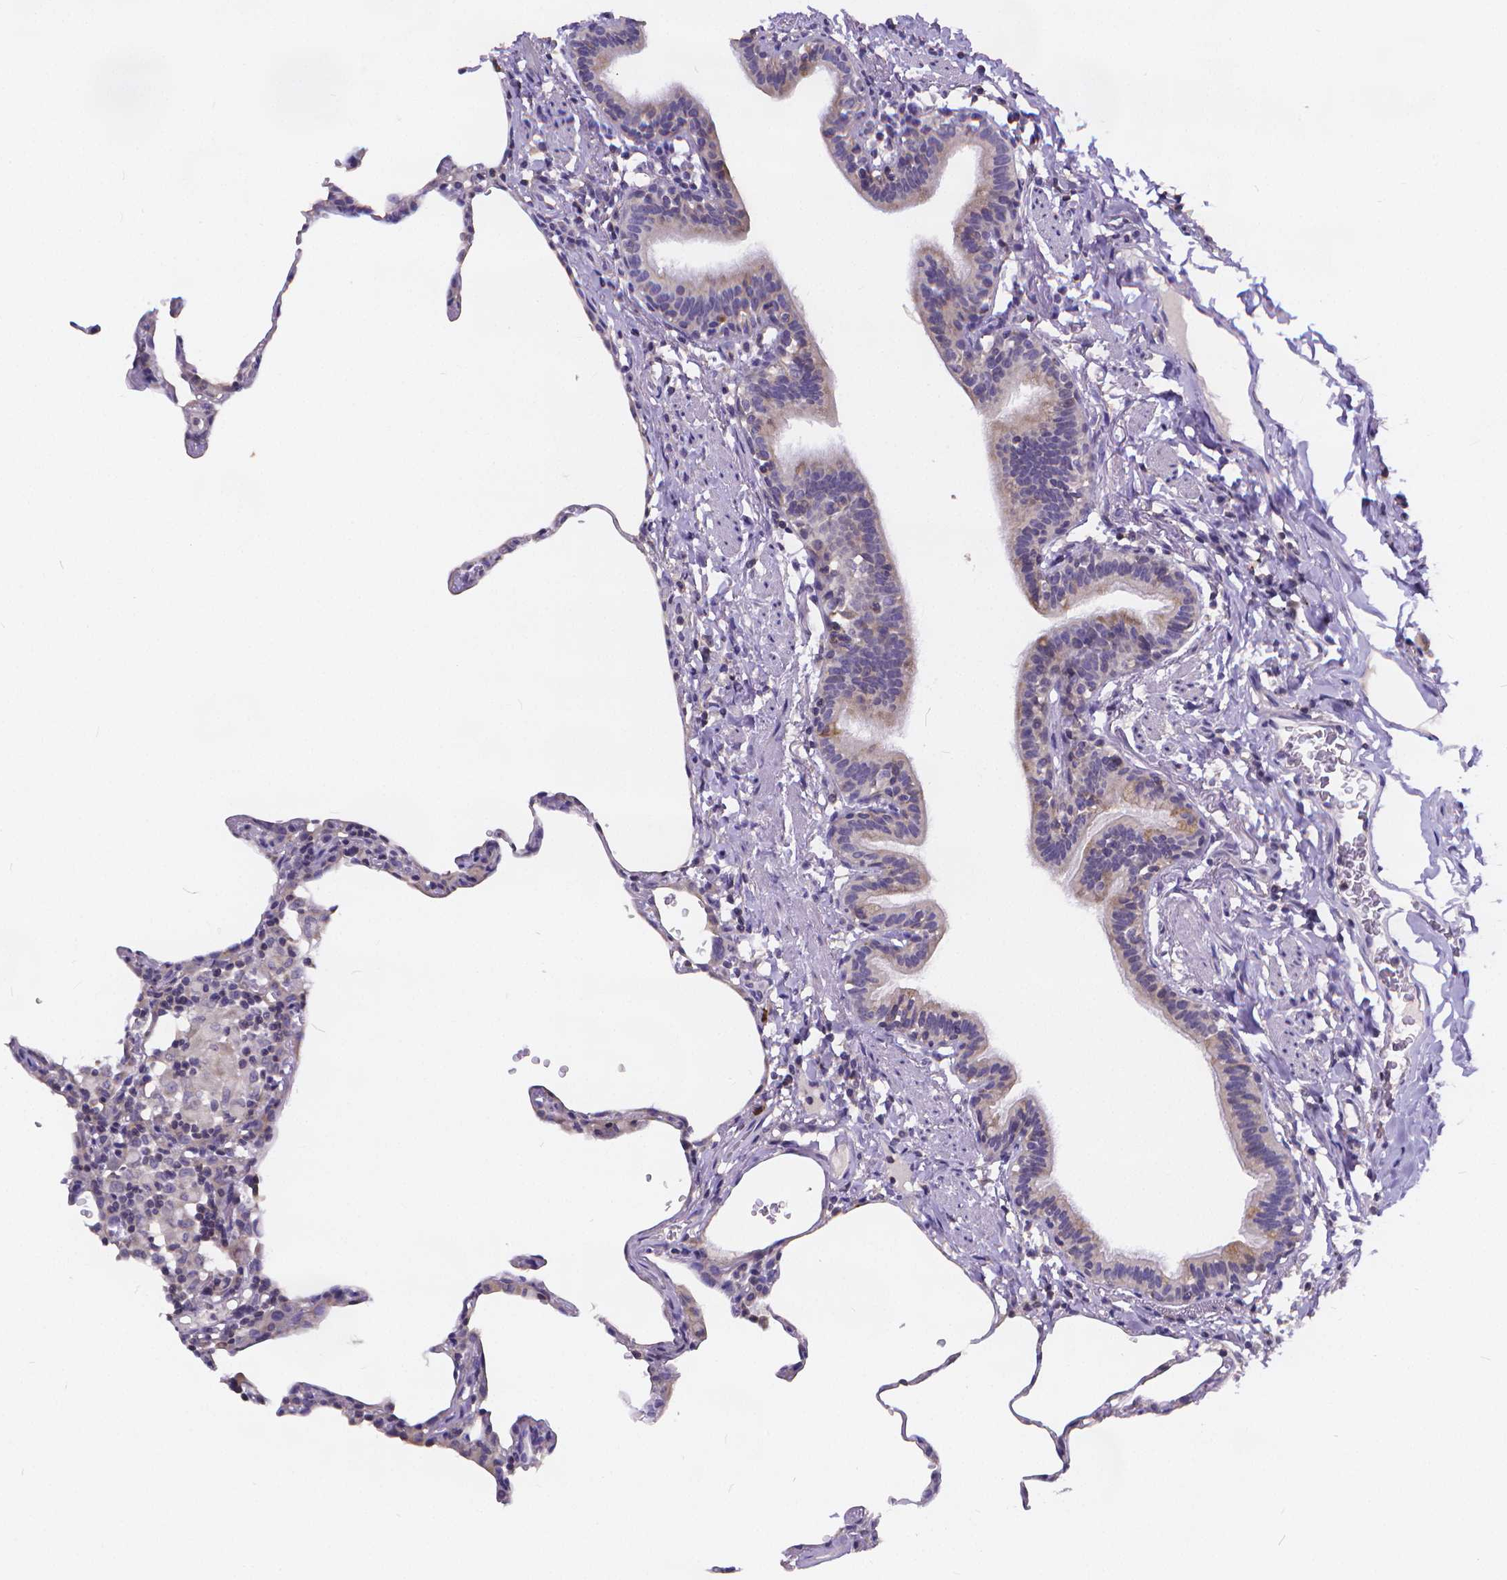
{"staining": {"intensity": "negative", "quantity": "none", "location": "none"}, "tissue": "lung", "cell_type": "Alveolar cells", "image_type": "normal", "snomed": [{"axis": "morphology", "description": "Normal tissue, NOS"}, {"axis": "topography", "description": "Lung"}], "caption": "The IHC image has no significant staining in alveolar cells of lung. Brightfield microscopy of IHC stained with DAB (brown) and hematoxylin (blue), captured at high magnification.", "gene": "GLRB", "patient": {"sex": "female", "age": 57}}